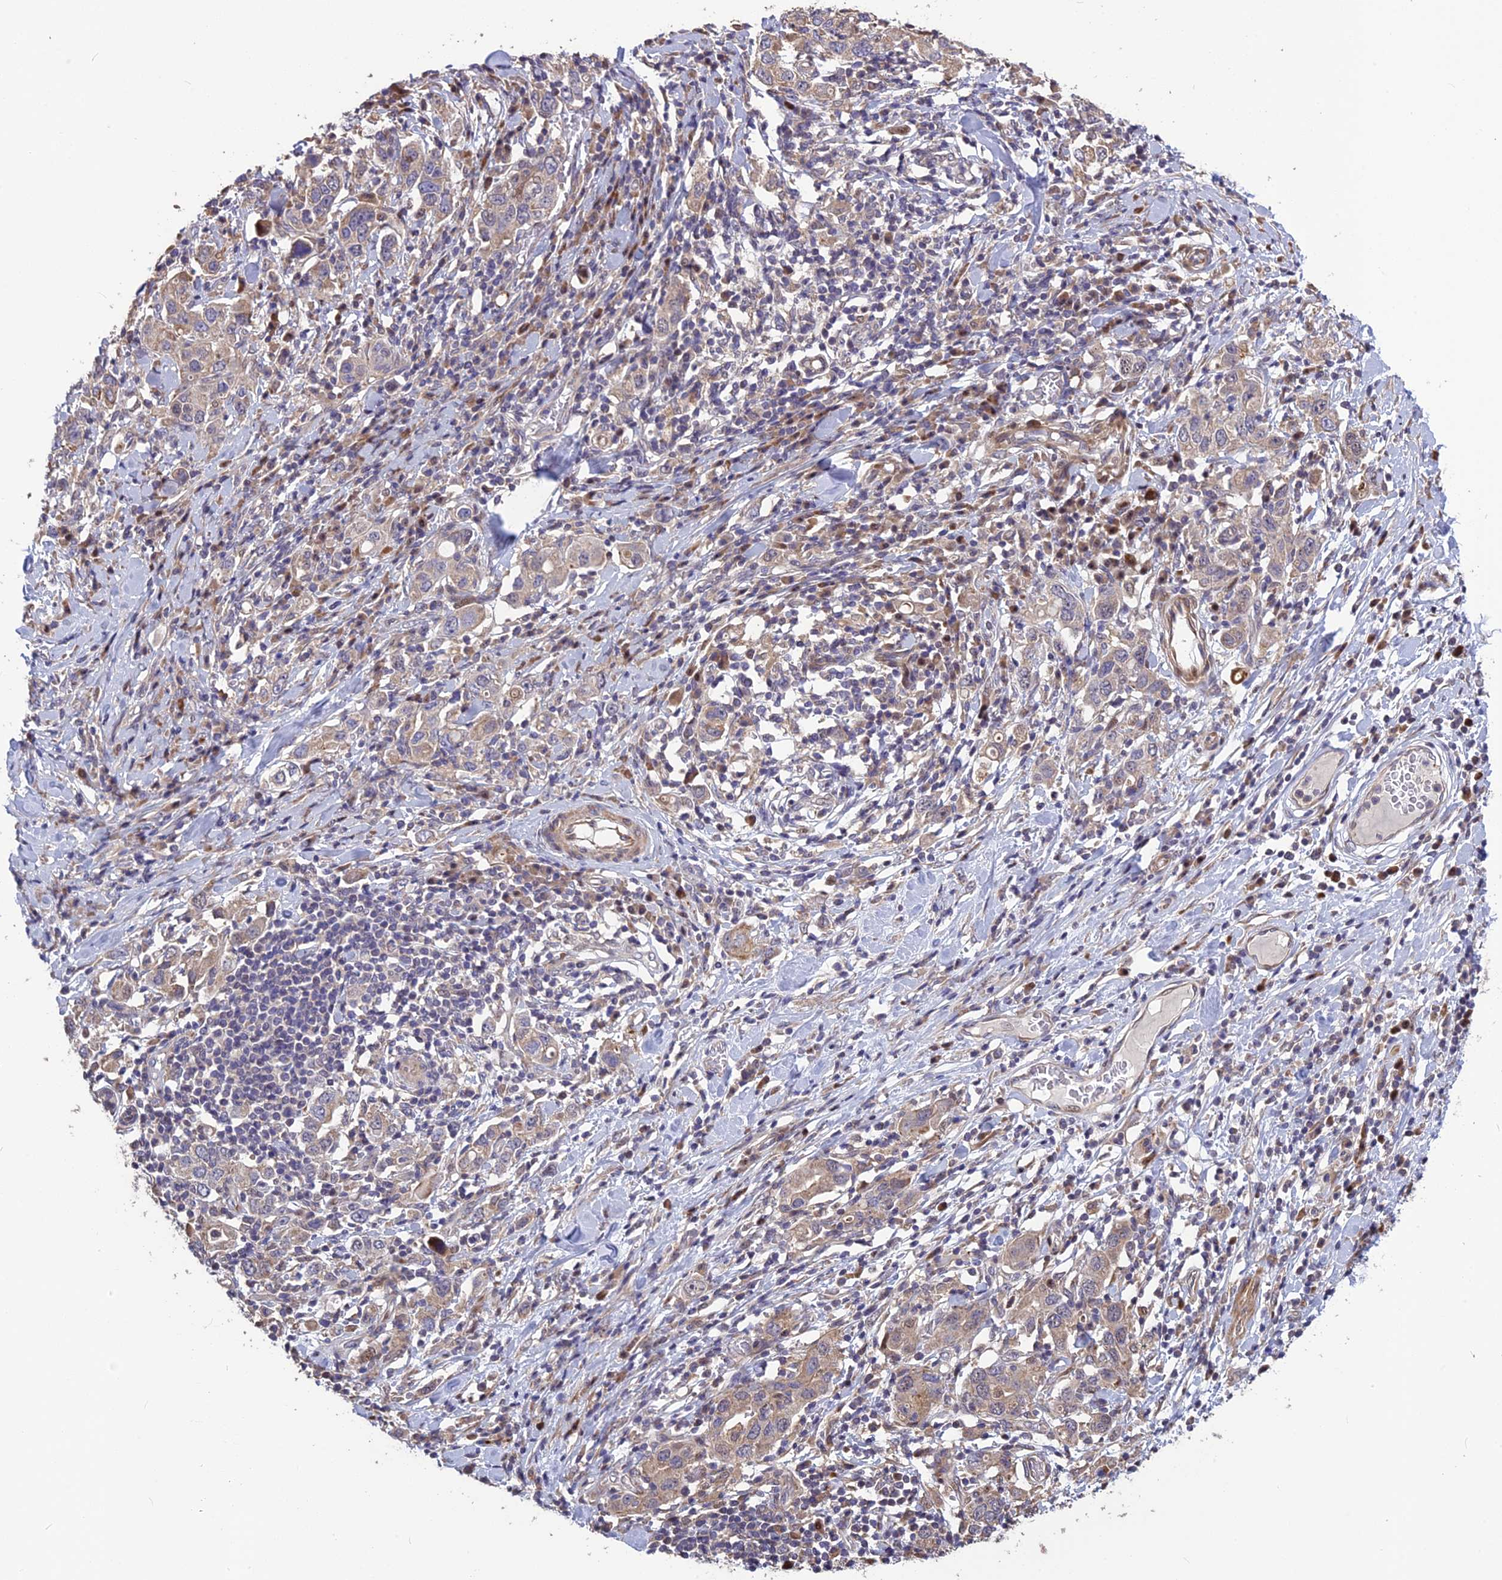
{"staining": {"intensity": "moderate", "quantity": "25%-75%", "location": "cytoplasmic/membranous"}, "tissue": "stomach cancer", "cell_type": "Tumor cells", "image_type": "cancer", "snomed": [{"axis": "morphology", "description": "Adenocarcinoma, NOS"}, {"axis": "topography", "description": "Stomach, upper"}], "caption": "A high-resolution image shows IHC staining of stomach cancer (adenocarcinoma), which displays moderate cytoplasmic/membranous staining in about 25%-75% of tumor cells.", "gene": "SPG21", "patient": {"sex": "male", "age": 62}}